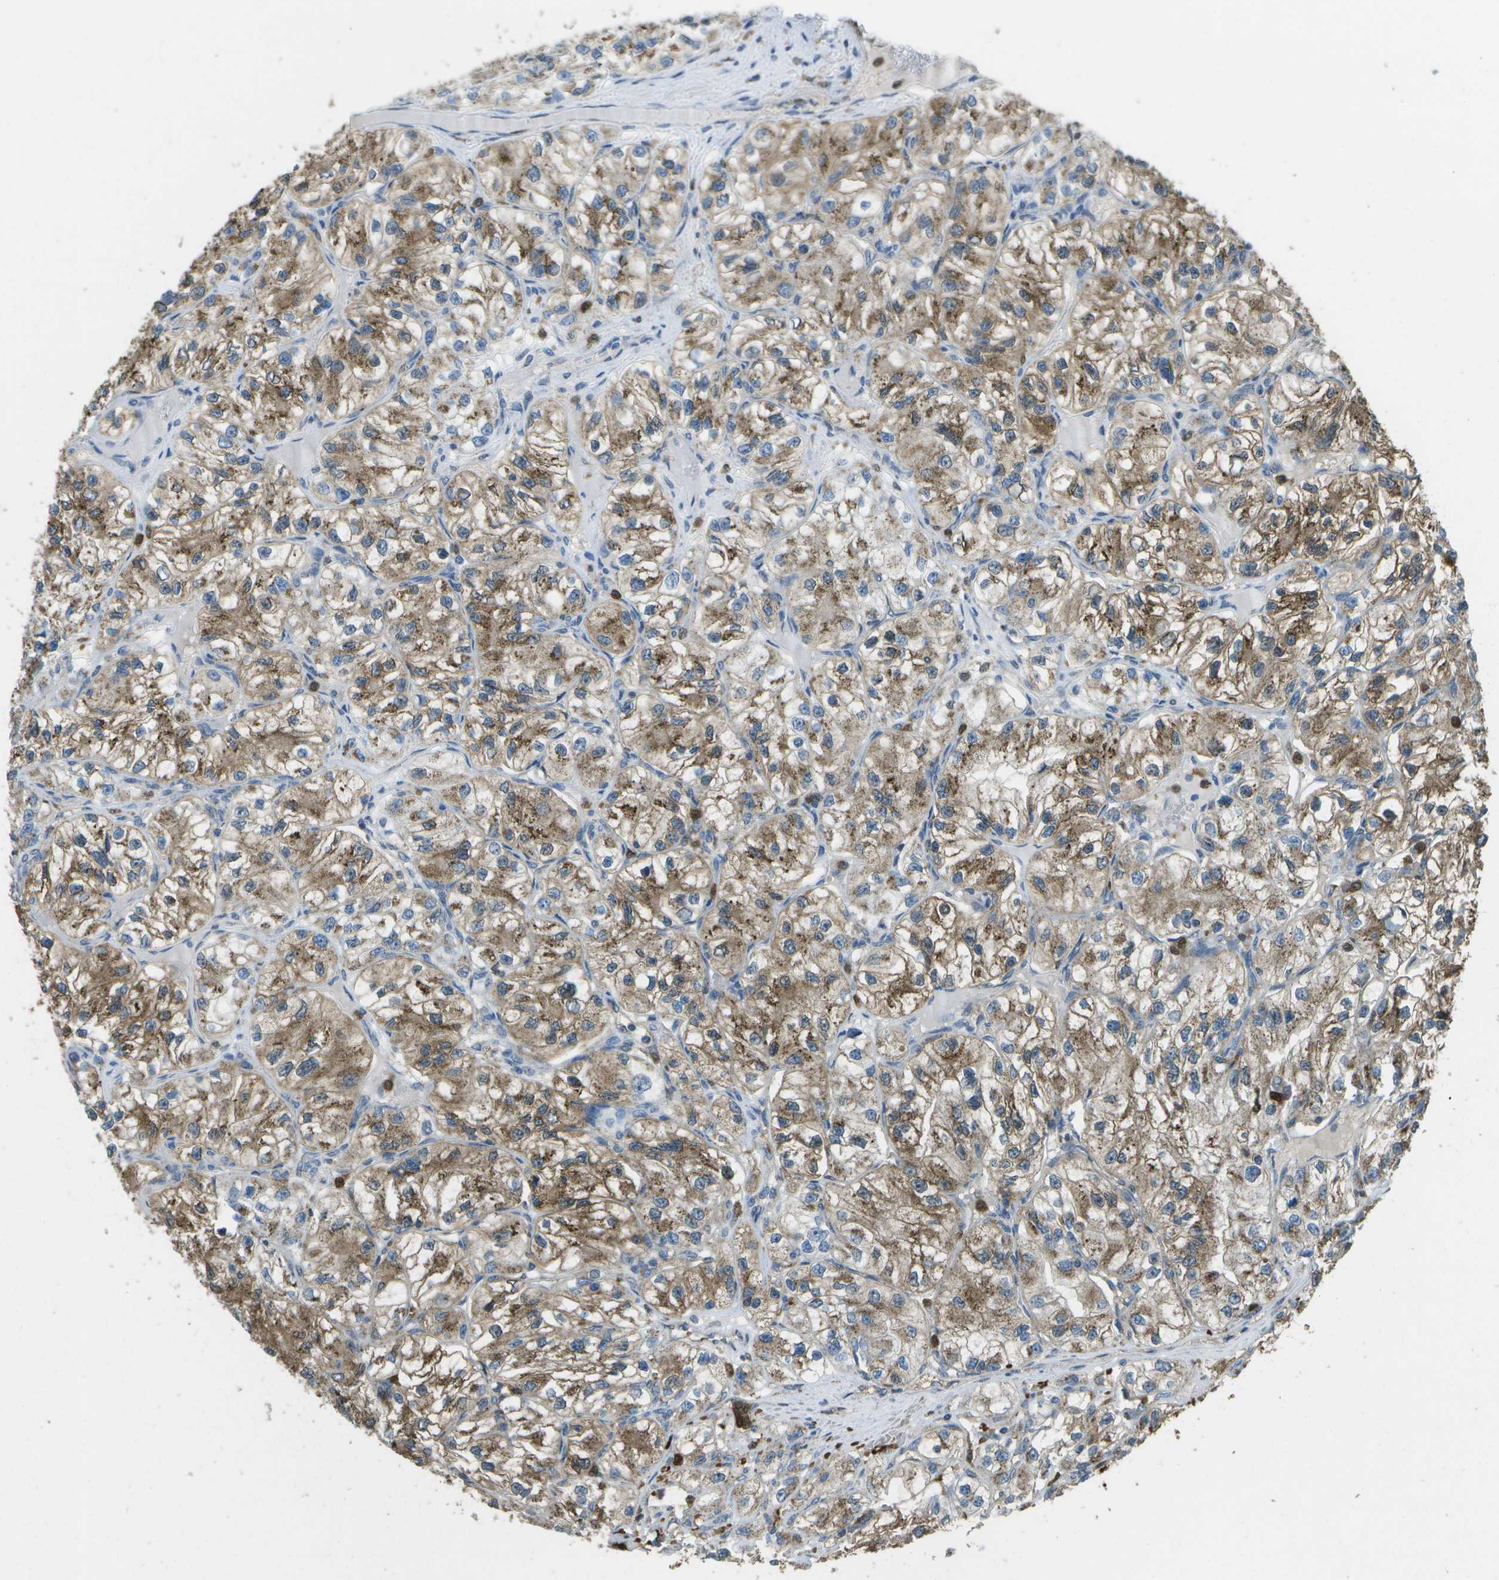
{"staining": {"intensity": "moderate", "quantity": ">75%", "location": "cytoplasmic/membranous"}, "tissue": "renal cancer", "cell_type": "Tumor cells", "image_type": "cancer", "snomed": [{"axis": "morphology", "description": "Adenocarcinoma, NOS"}, {"axis": "topography", "description": "Kidney"}], "caption": "Approximately >75% of tumor cells in renal adenocarcinoma display moderate cytoplasmic/membranous protein staining as visualized by brown immunohistochemical staining.", "gene": "CACHD1", "patient": {"sex": "female", "age": 57}}